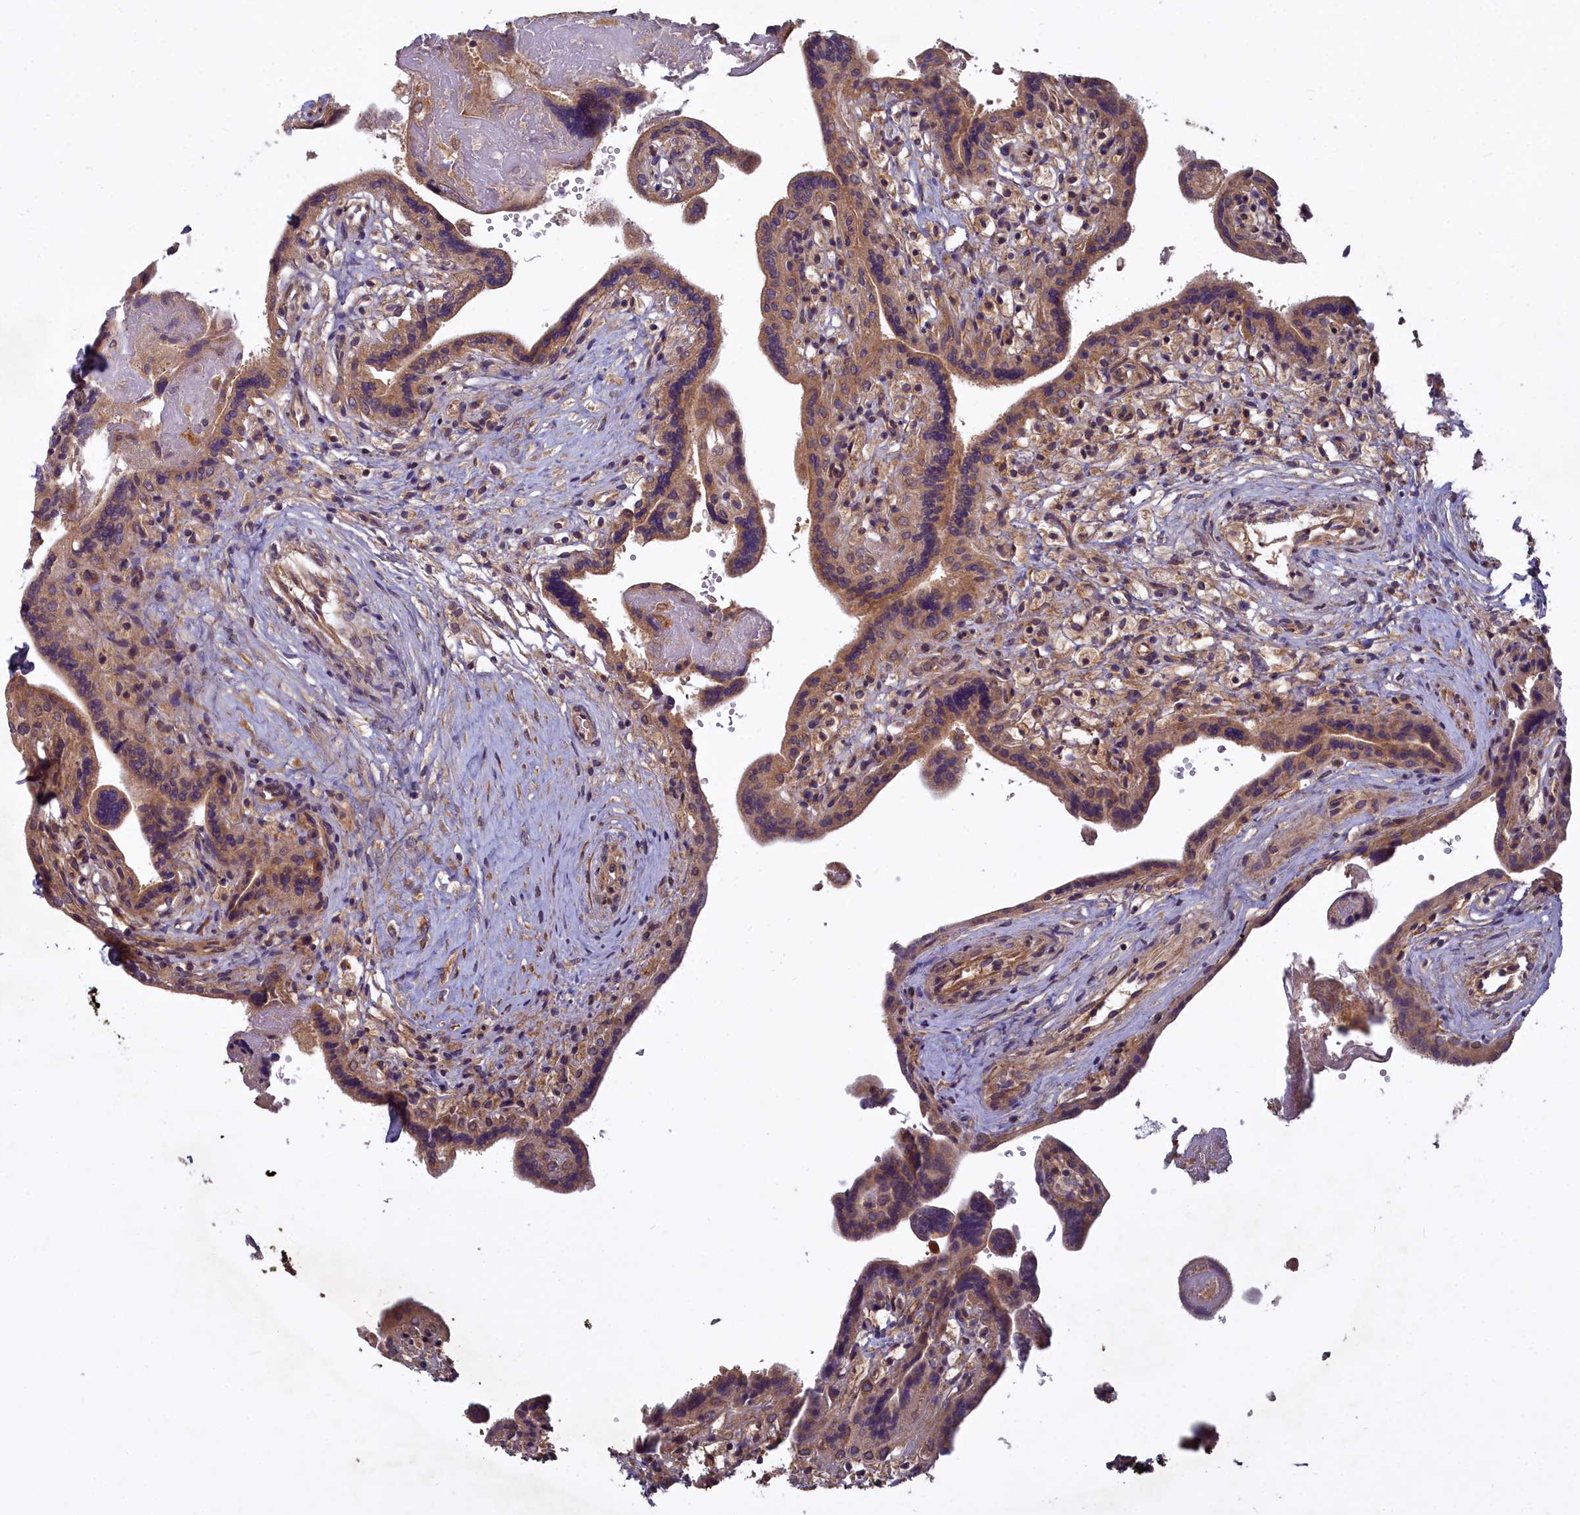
{"staining": {"intensity": "moderate", "quantity": ">75%", "location": "cytoplasmic/membranous"}, "tissue": "placenta", "cell_type": "Trophoblastic cells", "image_type": "normal", "snomed": [{"axis": "morphology", "description": "Normal tissue, NOS"}, {"axis": "topography", "description": "Placenta"}], "caption": "Brown immunohistochemical staining in normal placenta shows moderate cytoplasmic/membranous positivity in about >75% of trophoblastic cells.", "gene": "CCDC167", "patient": {"sex": "female", "age": 37}}